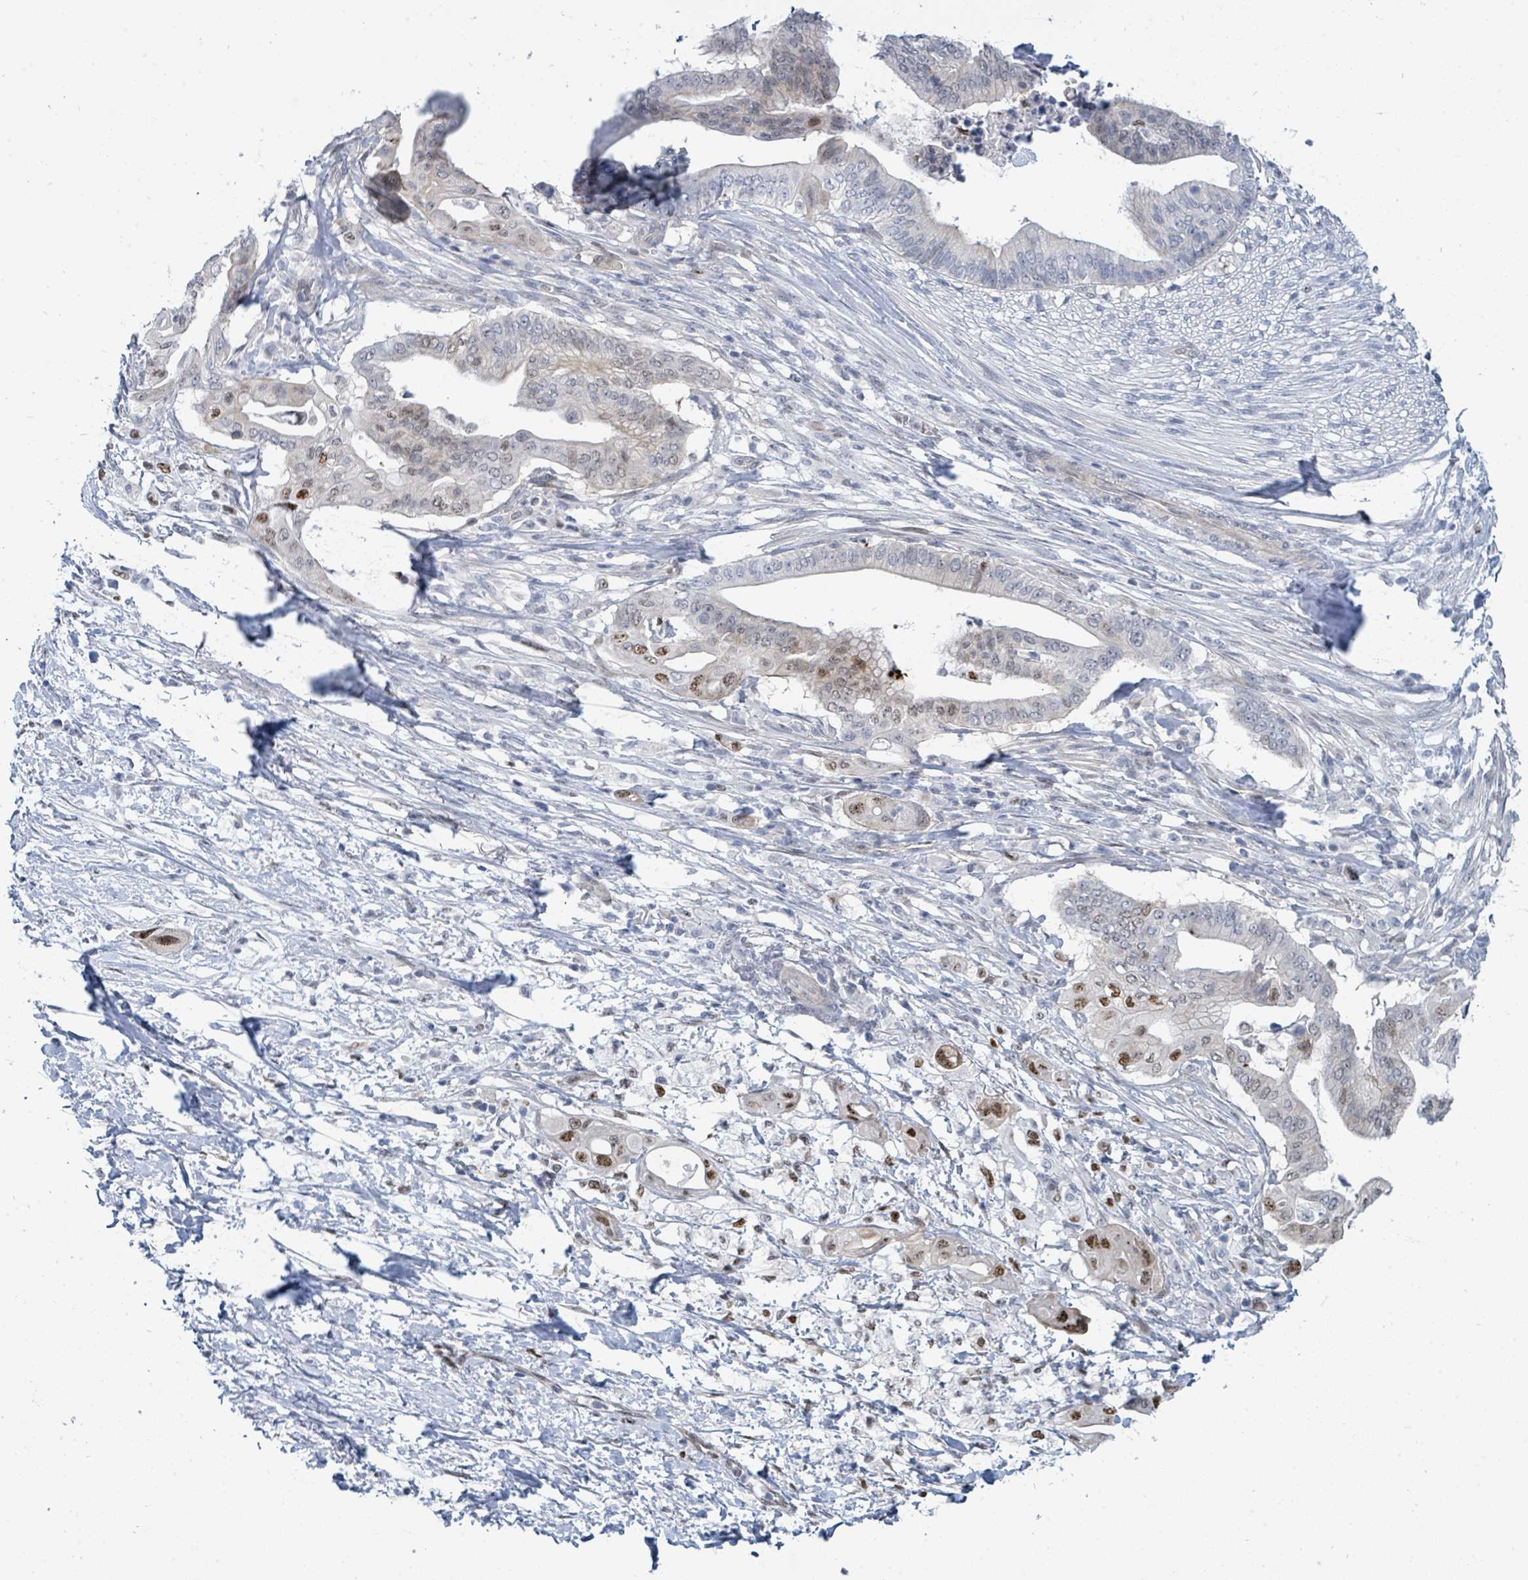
{"staining": {"intensity": "moderate", "quantity": "<25%", "location": "nuclear"}, "tissue": "pancreatic cancer", "cell_type": "Tumor cells", "image_type": "cancer", "snomed": [{"axis": "morphology", "description": "Adenocarcinoma, NOS"}, {"axis": "topography", "description": "Pancreas"}], "caption": "IHC image of neoplastic tissue: adenocarcinoma (pancreatic) stained using immunohistochemistry exhibits low levels of moderate protein expression localized specifically in the nuclear of tumor cells, appearing as a nuclear brown color.", "gene": "SUMO4", "patient": {"sex": "male", "age": 68}}